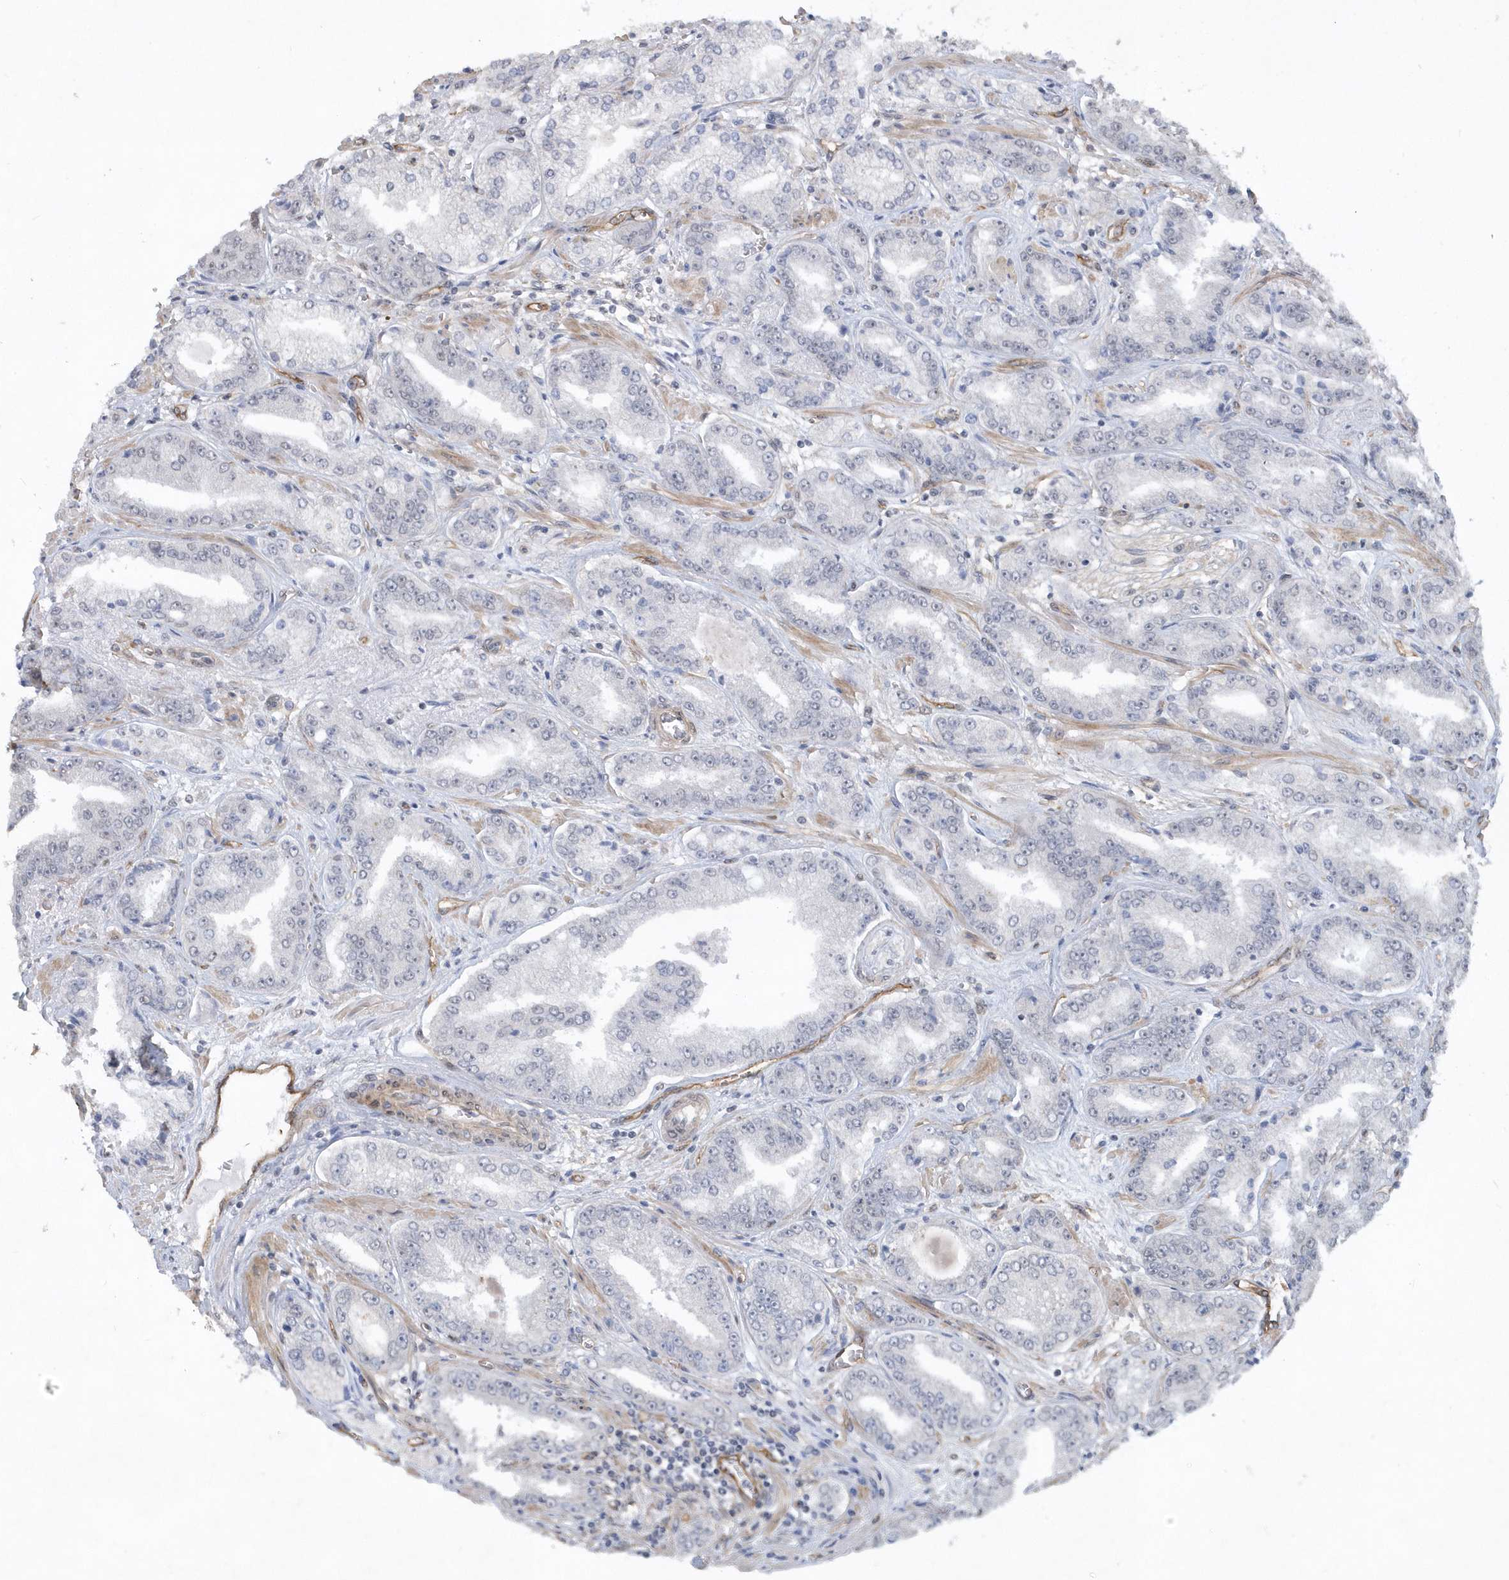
{"staining": {"intensity": "negative", "quantity": "none", "location": "none"}, "tissue": "prostate cancer", "cell_type": "Tumor cells", "image_type": "cancer", "snomed": [{"axis": "morphology", "description": "Adenocarcinoma, High grade"}, {"axis": "topography", "description": "Prostate"}], "caption": "A micrograph of human prostate cancer is negative for staining in tumor cells.", "gene": "RAI14", "patient": {"sex": "male", "age": 71}}